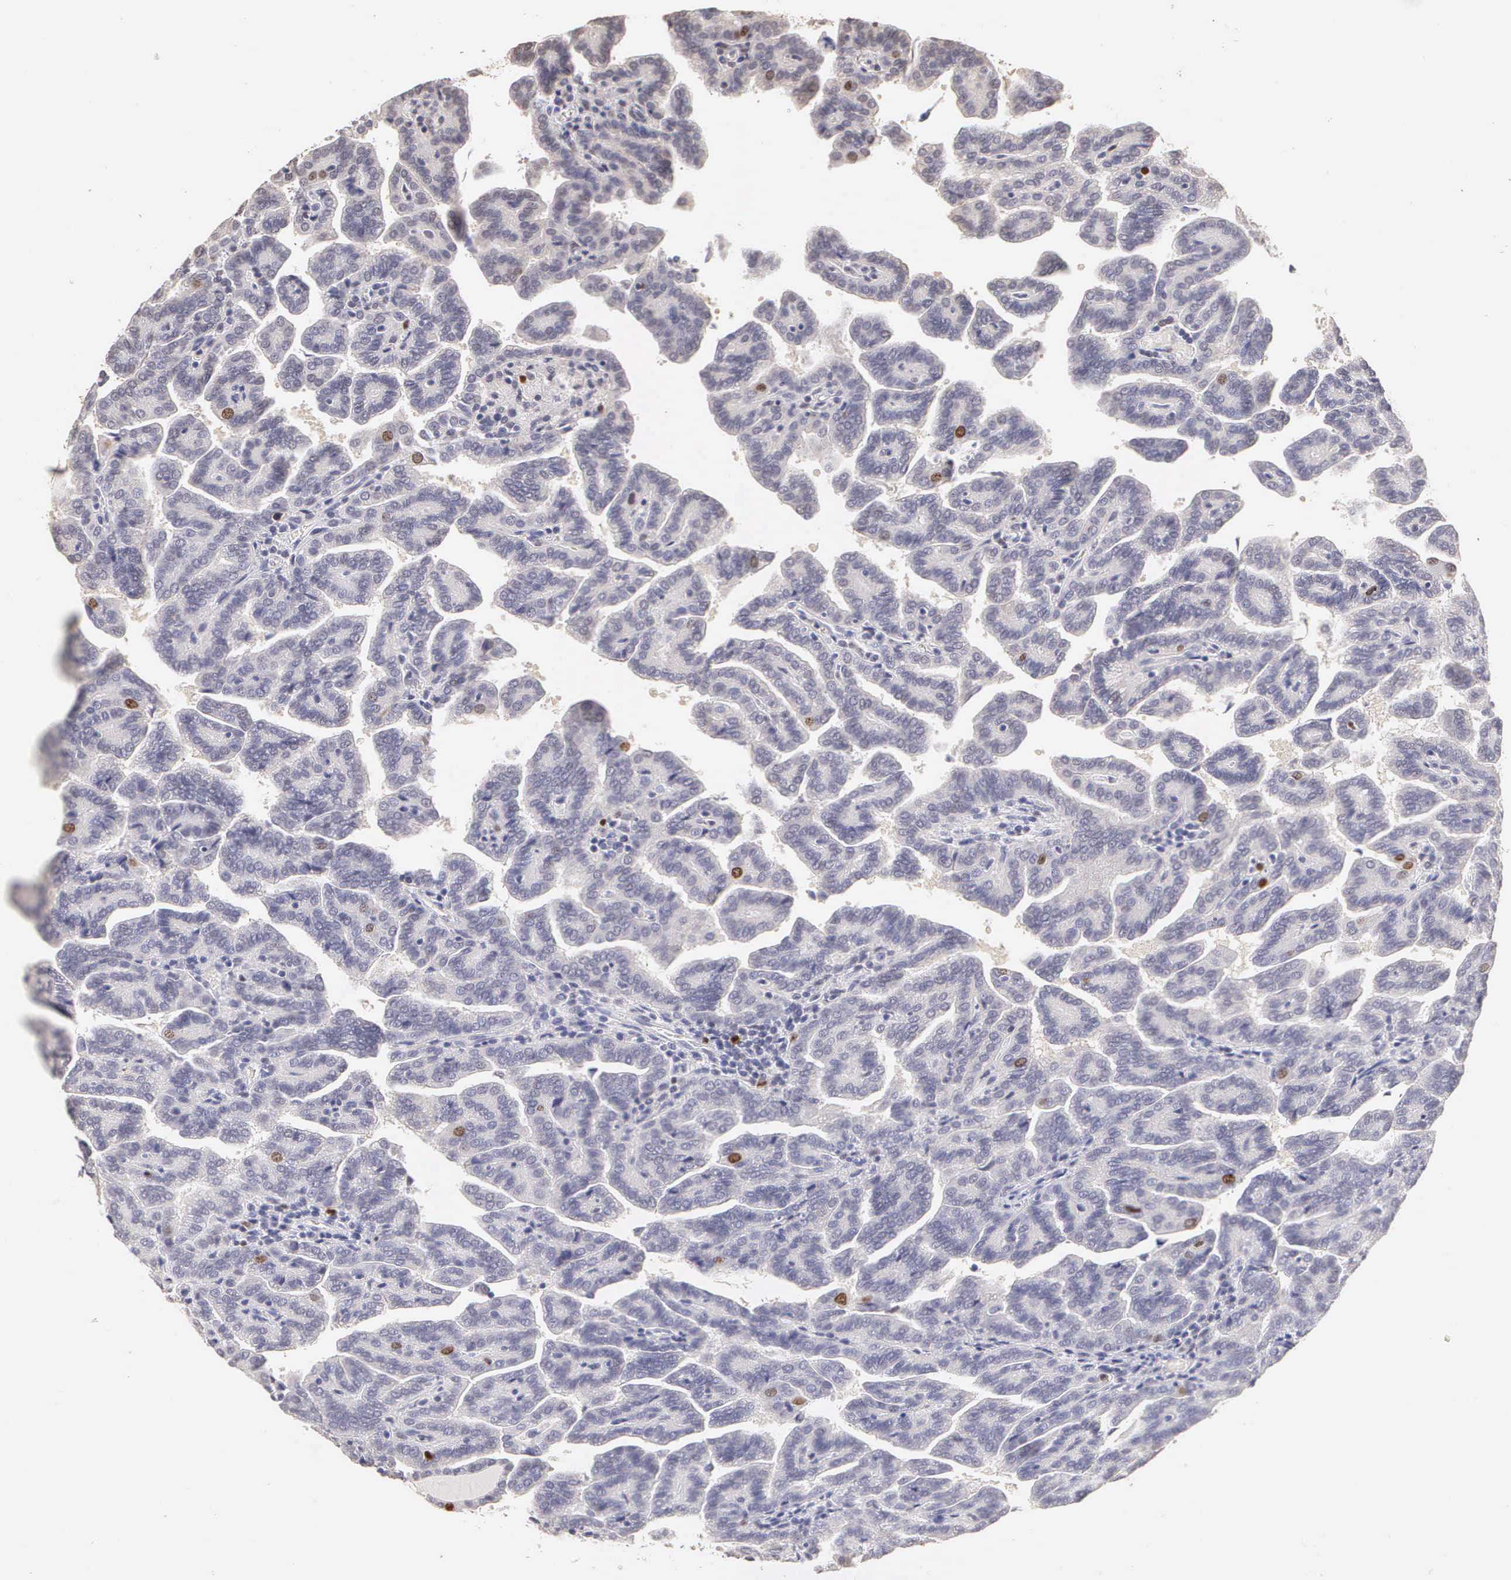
{"staining": {"intensity": "moderate", "quantity": "<25%", "location": "nuclear"}, "tissue": "renal cancer", "cell_type": "Tumor cells", "image_type": "cancer", "snomed": [{"axis": "morphology", "description": "Adenocarcinoma, NOS"}, {"axis": "topography", "description": "Kidney"}], "caption": "Human renal cancer (adenocarcinoma) stained with a brown dye demonstrates moderate nuclear positive staining in about <25% of tumor cells.", "gene": "MKI67", "patient": {"sex": "male", "age": 61}}